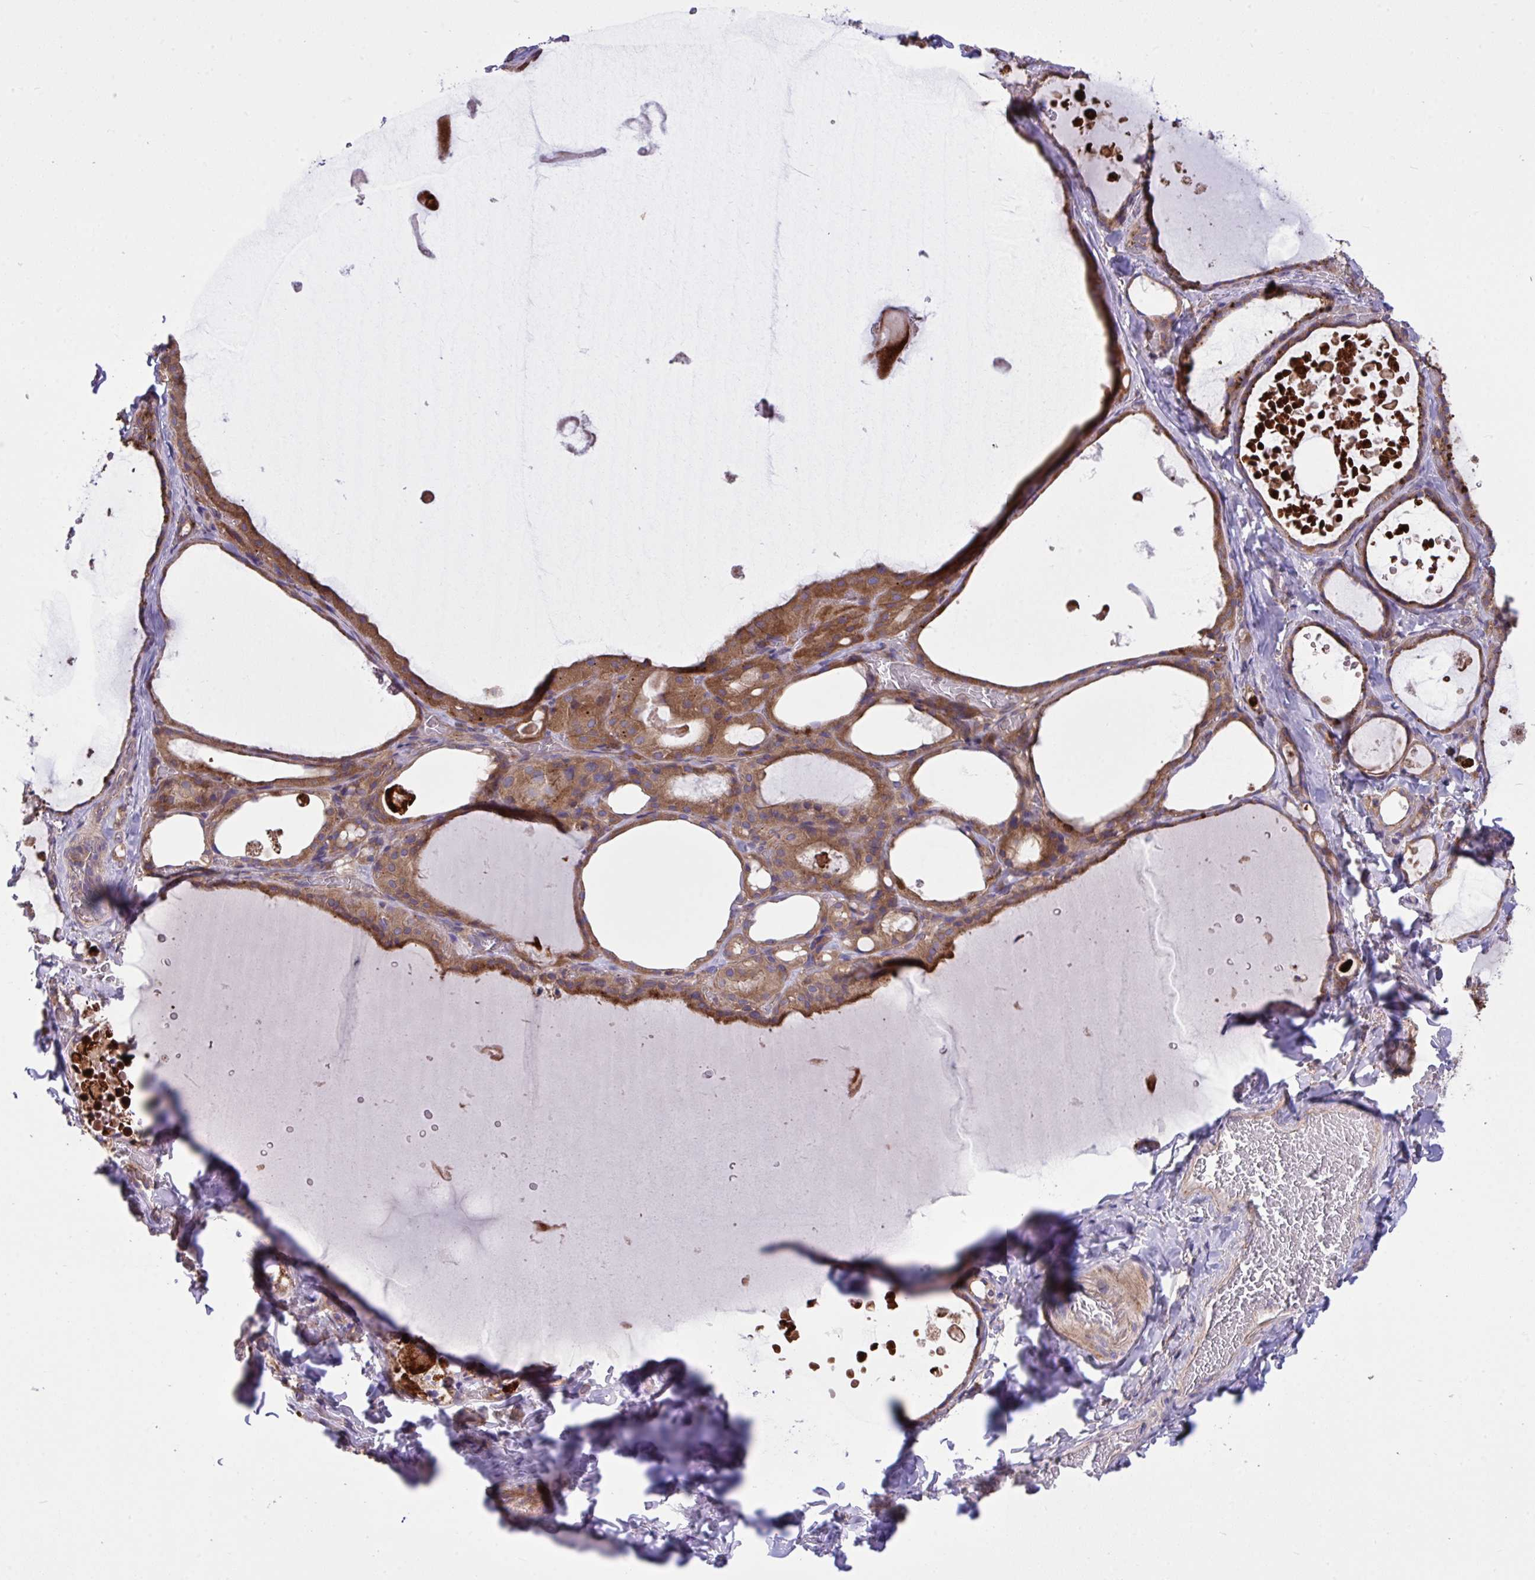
{"staining": {"intensity": "moderate", "quantity": ">75%", "location": "cytoplasmic/membranous"}, "tissue": "thyroid gland", "cell_type": "Glandular cells", "image_type": "normal", "snomed": [{"axis": "morphology", "description": "Normal tissue, NOS"}, {"axis": "topography", "description": "Thyroid gland"}], "caption": "An image showing moderate cytoplasmic/membranous staining in about >75% of glandular cells in benign thyroid gland, as visualized by brown immunohistochemical staining.", "gene": "GRB14", "patient": {"sex": "female", "age": 56}}